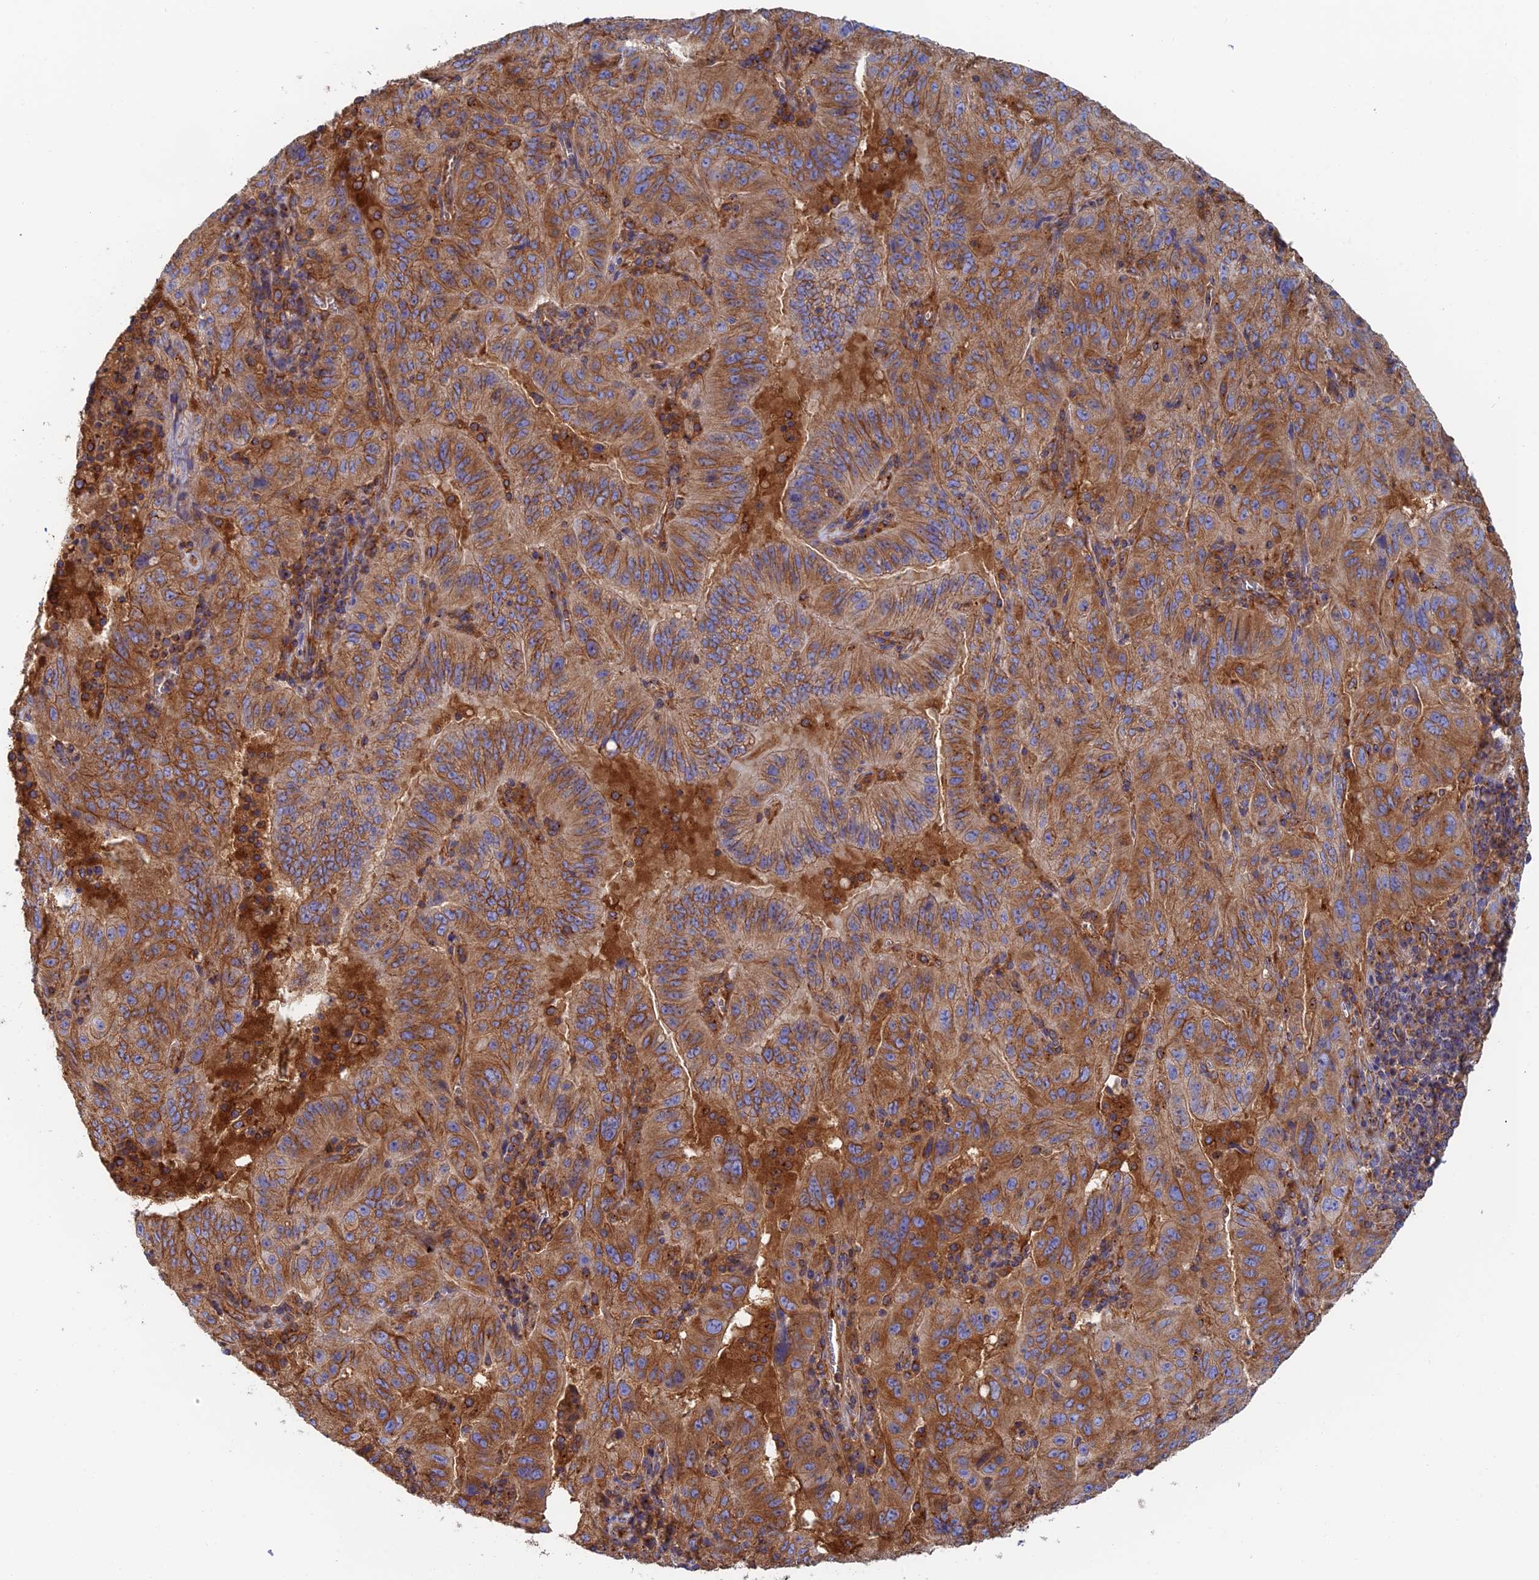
{"staining": {"intensity": "moderate", "quantity": ">75%", "location": "cytoplasmic/membranous"}, "tissue": "pancreatic cancer", "cell_type": "Tumor cells", "image_type": "cancer", "snomed": [{"axis": "morphology", "description": "Adenocarcinoma, NOS"}, {"axis": "topography", "description": "Pancreas"}], "caption": "Immunohistochemical staining of human adenocarcinoma (pancreatic) exhibits medium levels of moderate cytoplasmic/membranous expression in about >75% of tumor cells.", "gene": "DCTN2", "patient": {"sex": "male", "age": 63}}